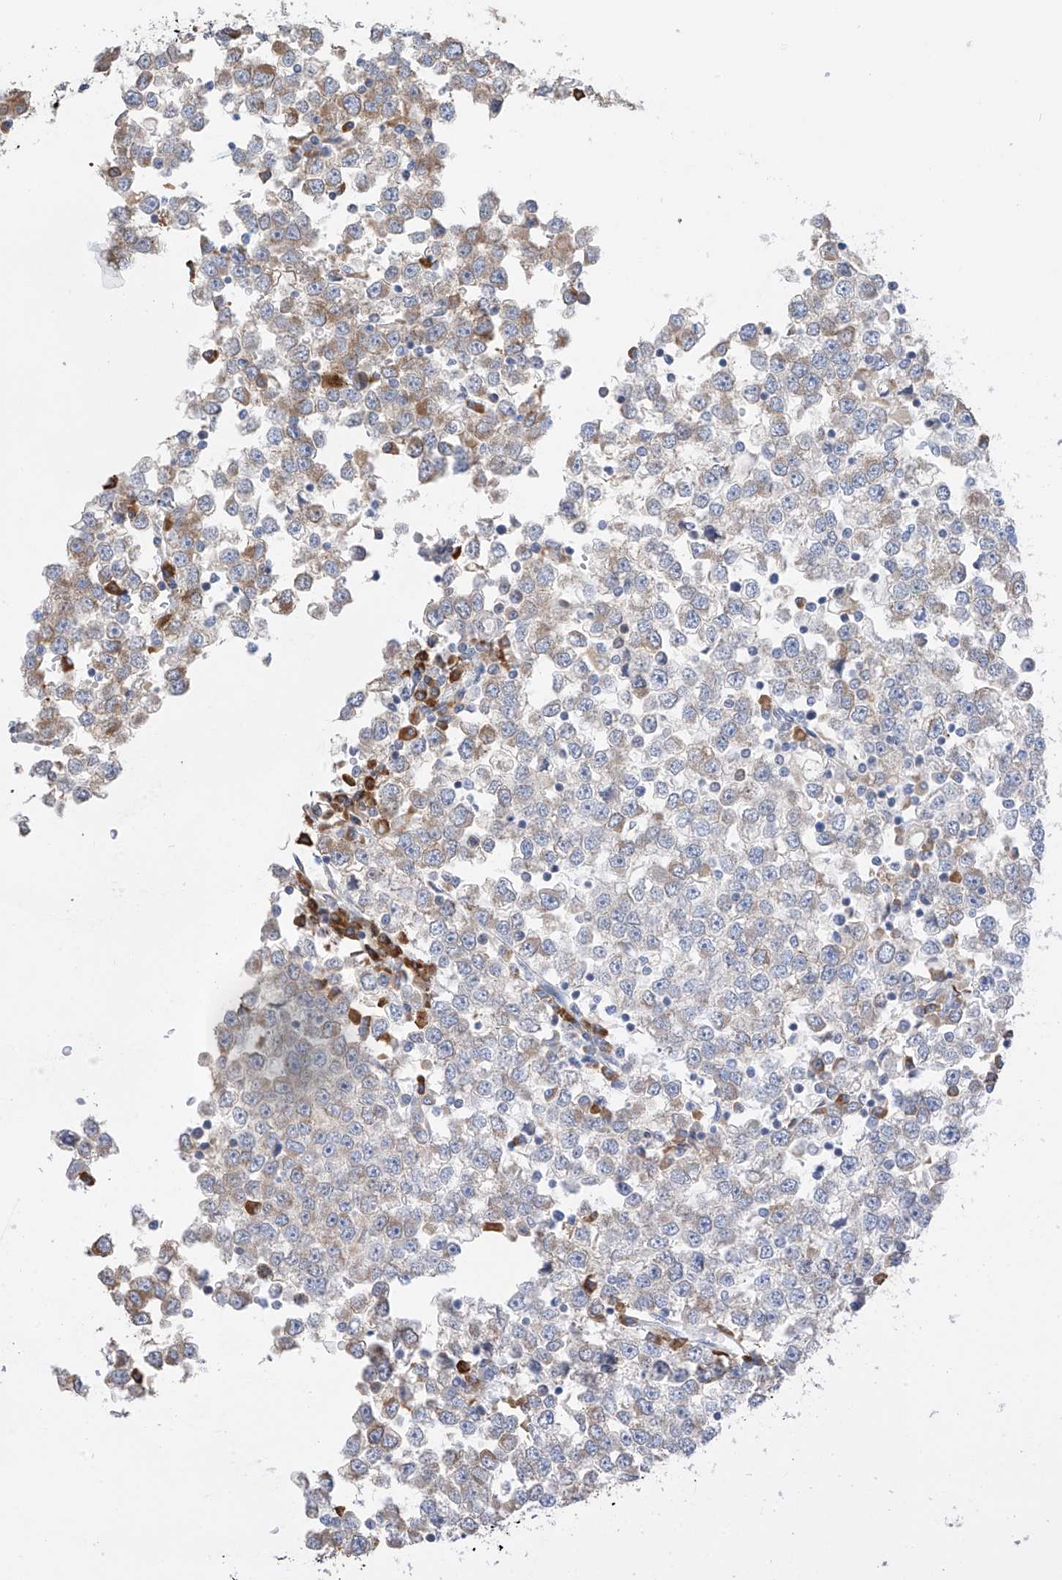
{"staining": {"intensity": "weak", "quantity": "<25%", "location": "cytoplasmic/membranous"}, "tissue": "testis cancer", "cell_type": "Tumor cells", "image_type": "cancer", "snomed": [{"axis": "morphology", "description": "Seminoma, NOS"}, {"axis": "topography", "description": "Testis"}], "caption": "There is no significant expression in tumor cells of testis cancer. (Immunohistochemistry (ihc), brightfield microscopy, high magnification).", "gene": "REC8", "patient": {"sex": "male", "age": 65}}